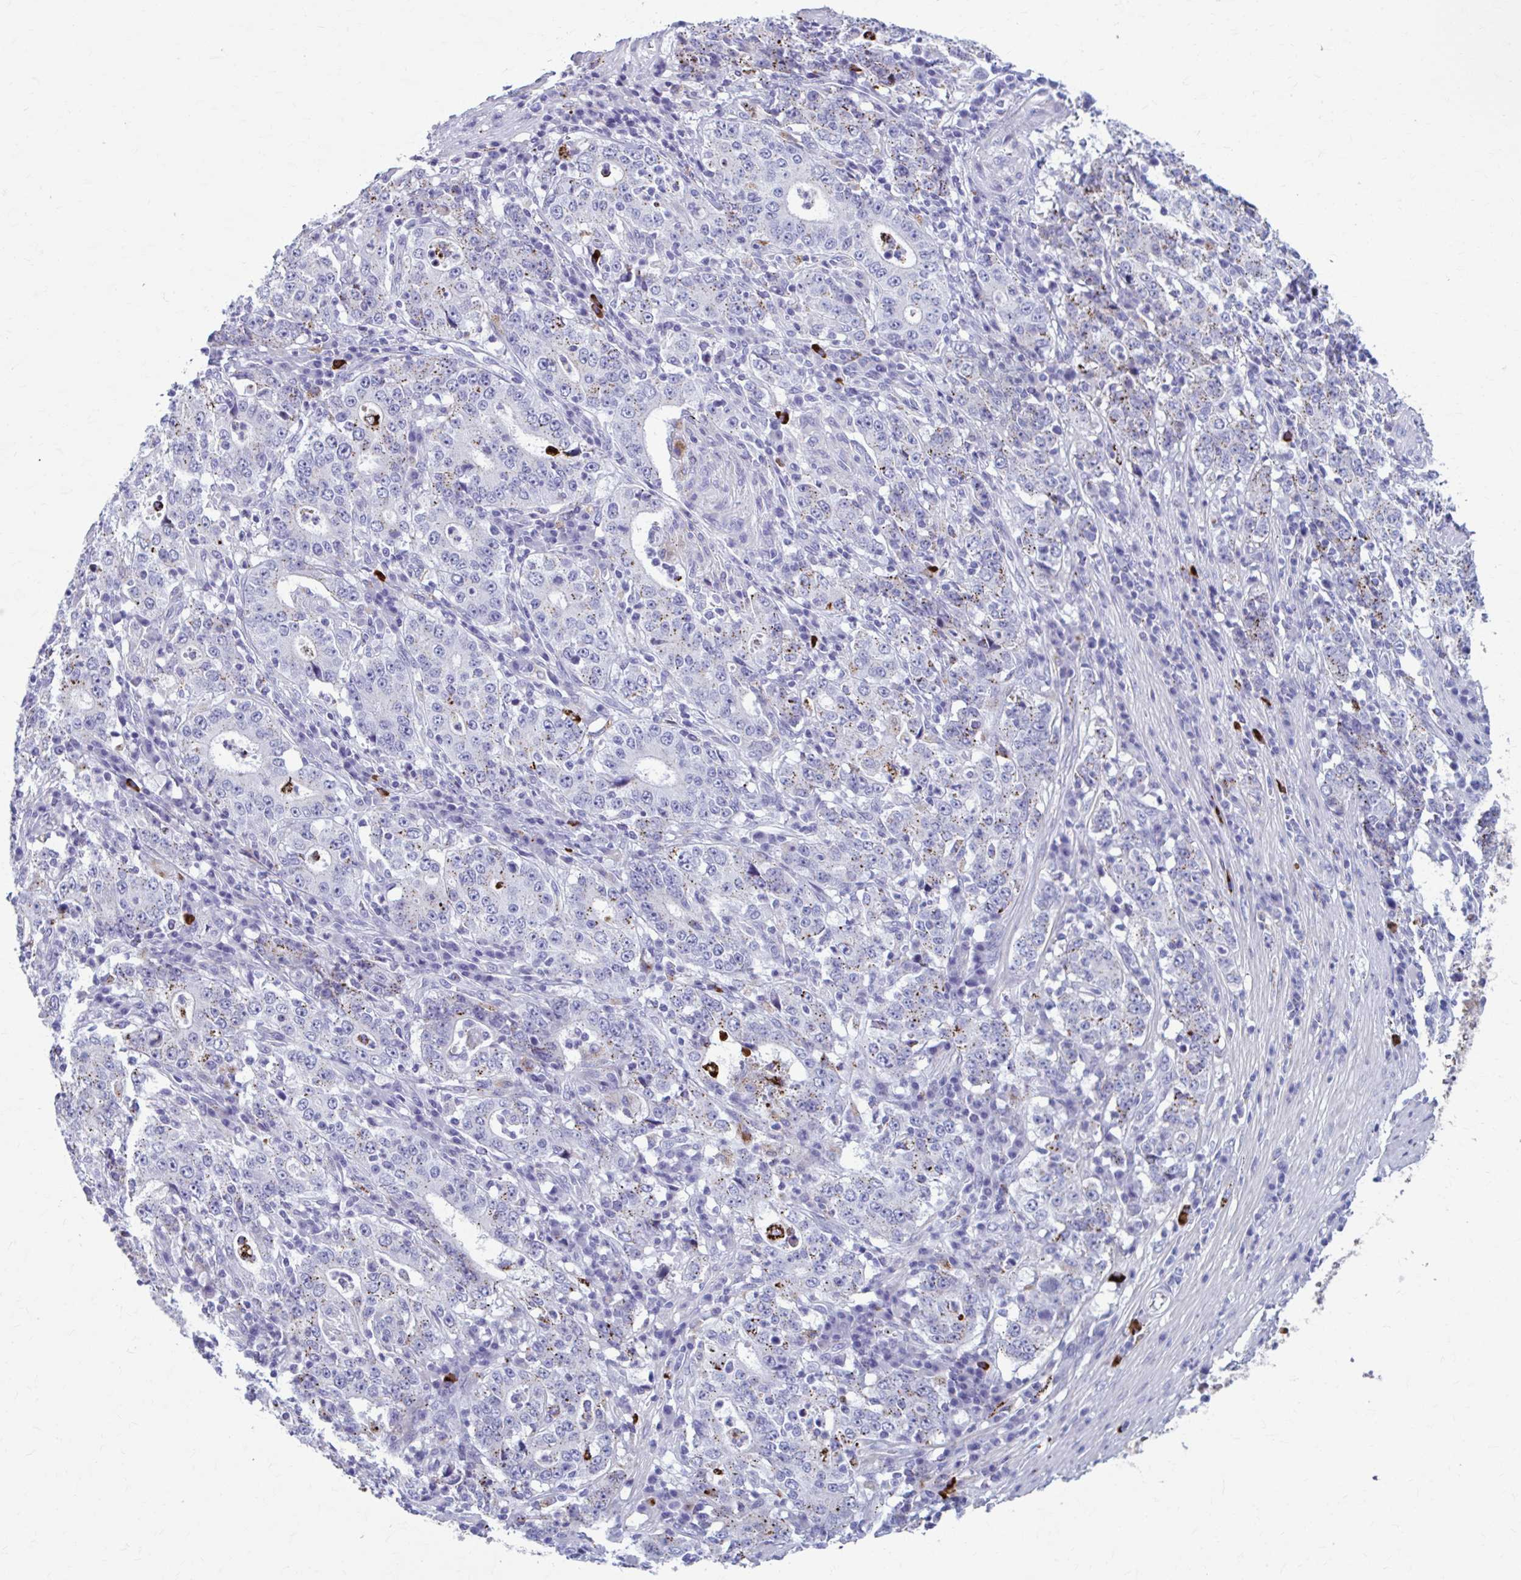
{"staining": {"intensity": "moderate", "quantity": "<25%", "location": "cytoplasmic/membranous"}, "tissue": "stomach cancer", "cell_type": "Tumor cells", "image_type": "cancer", "snomed": [{"axis": "morphology", "description": "Normal tissue, NOS"}, {"axis": "morphology", "description": "Adenocarcinoma, NOS"}, {"axis": "topography", "description": "Stomach, upper"}, {"axis": "topography", "description": "Stomach"}], "caption": "There is low levels of moderate cytoplasmic/membranous positivity in tumor cells of stomach adenocarcinoma, as demonstrated by immunohistochemical staining (brown color).", "gene": "C12orf71", "patient": {"sex": "male", "age": 59}}